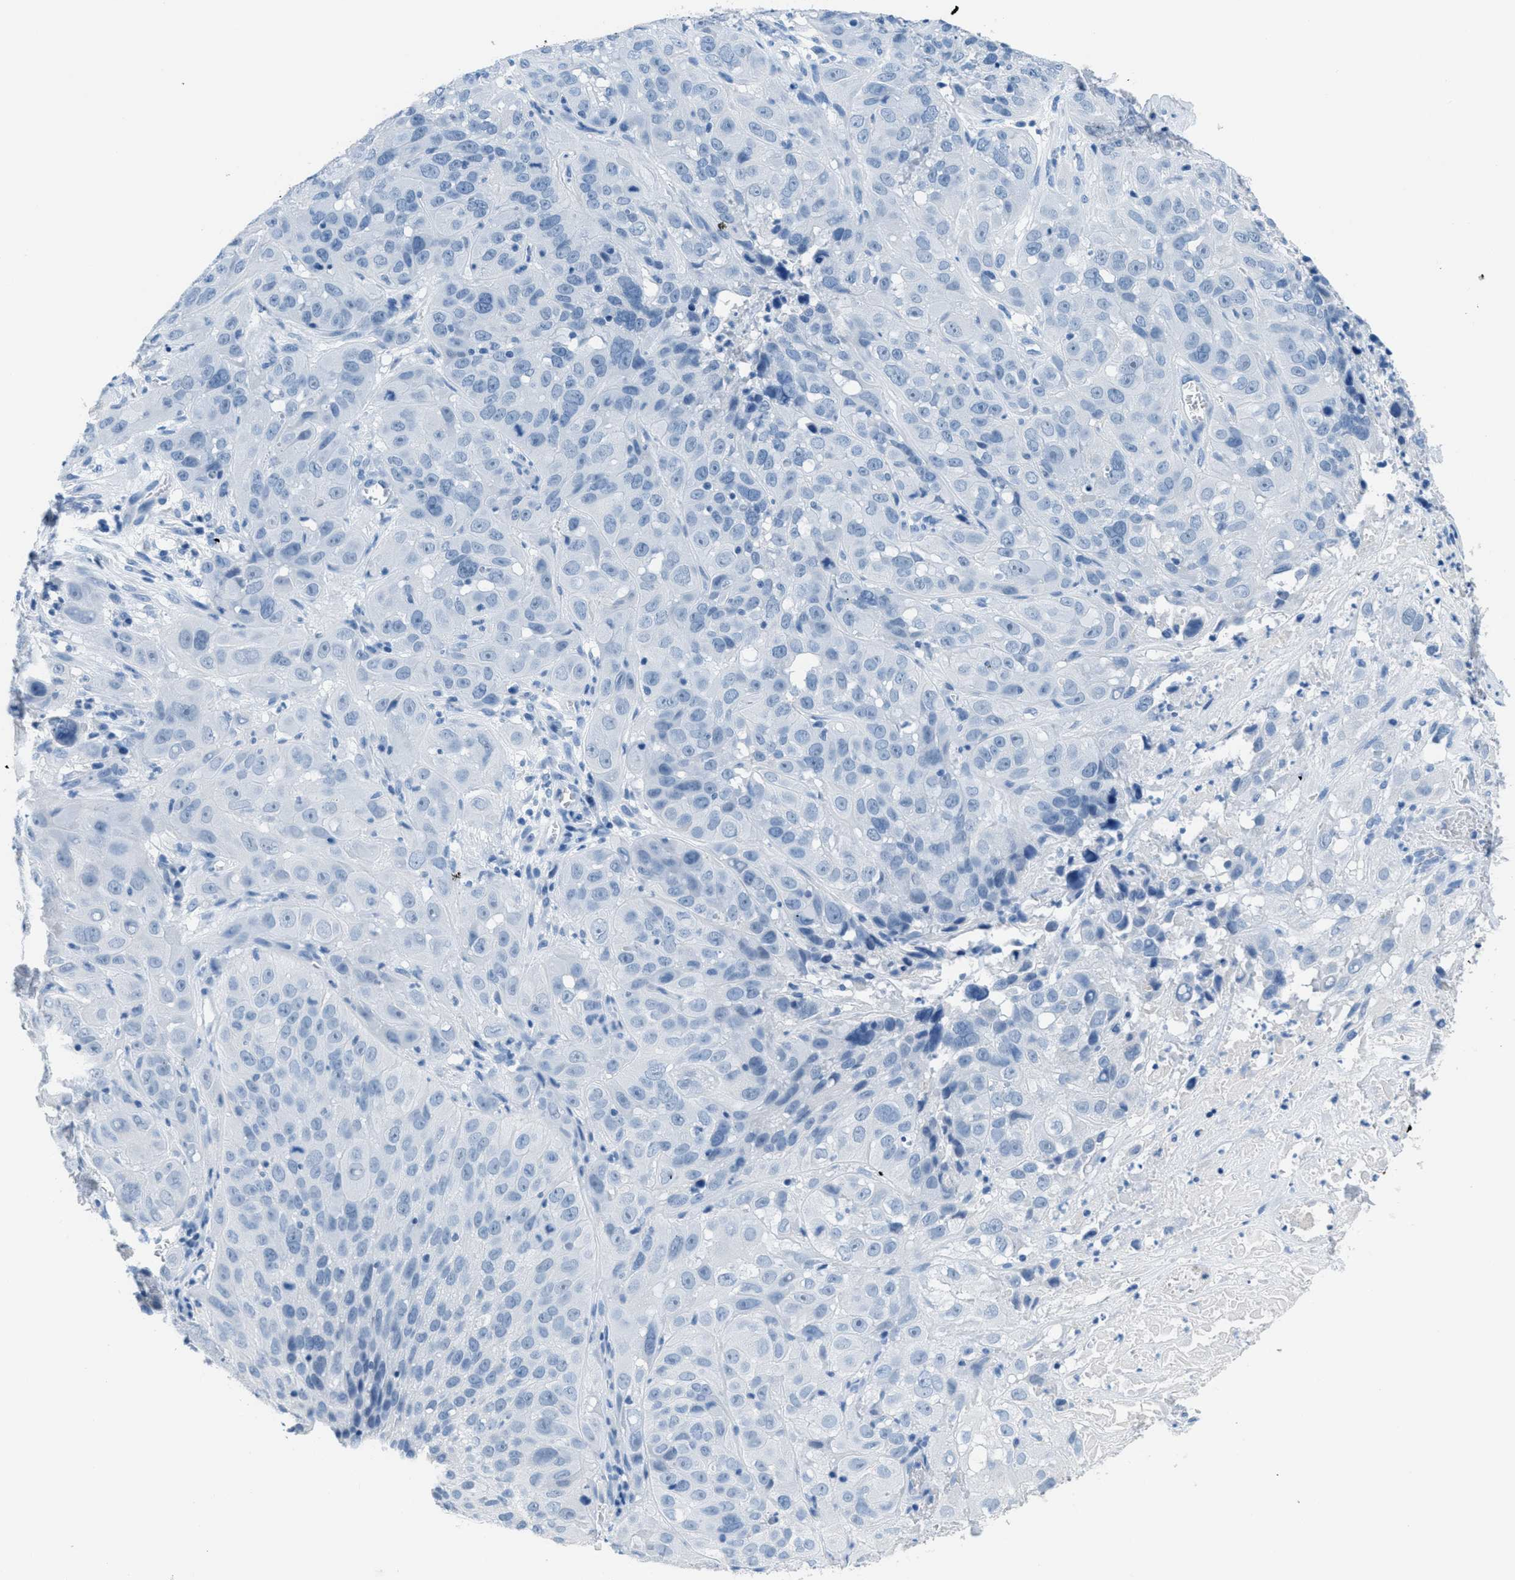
{"staining": {"intensity": "negative", "quantity": "none", "location": "none"}, "tissue": "cervical cancer", "cell_type": "Tumor cells", "image_type": "cancer", "snomed": [{"axis": "morphology", "description": "Squamous cell carcinoma, NOS"}, {"axis": "topography", "description": "Cervix"}], "caption": "This photomicrograph is of squamous cell carcinoma (cervical) stained with immunohistochemistry to label a protein in brown with the nuclei are counter-stained blue. There is no expression in tumor cells.", "gene": "MGARP", "patient": {"sex": "female", "age": 32}}